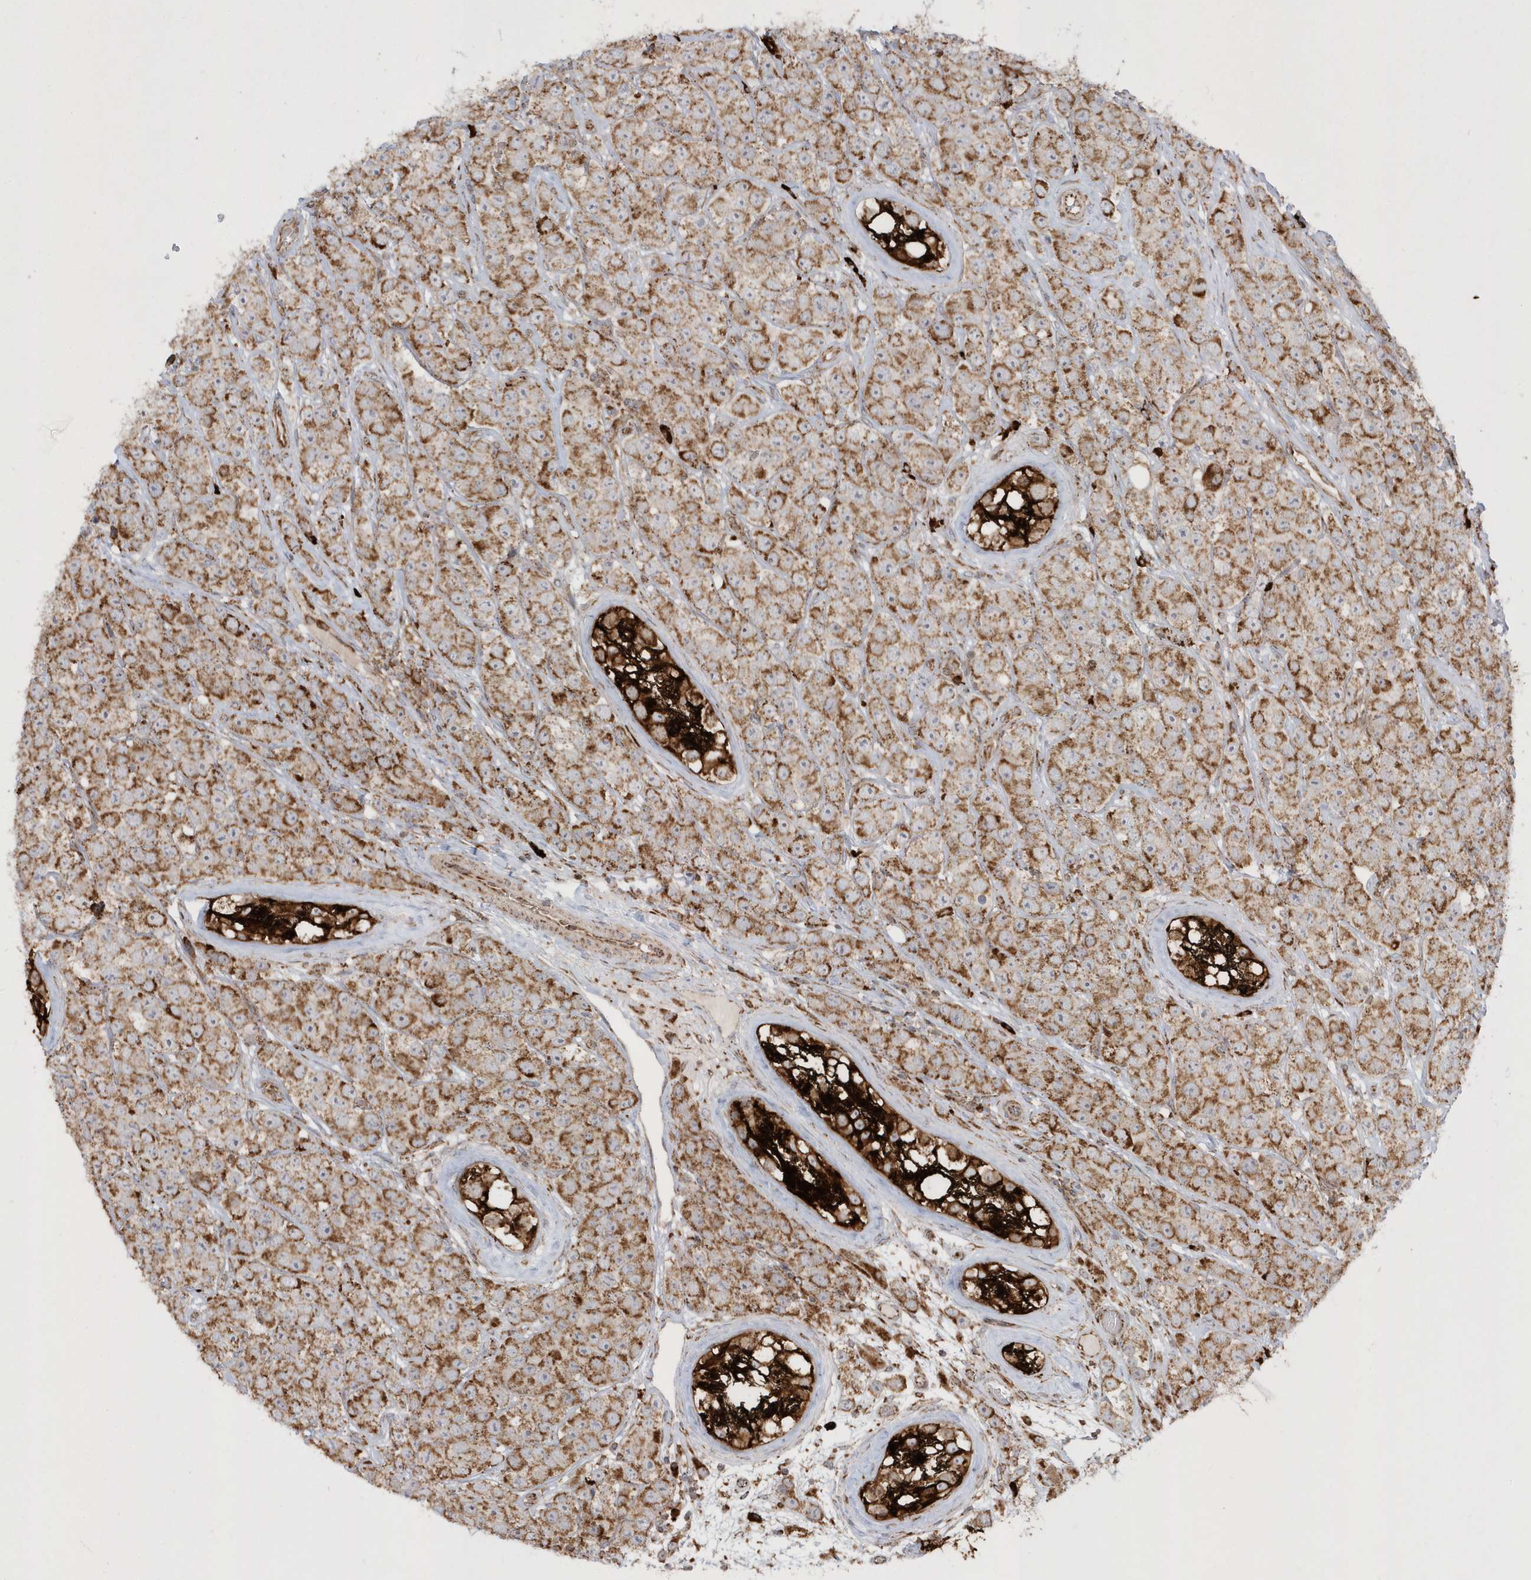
{"staining": {"intensity": "moderate", "quantity": ">75%", "location": "cytoplasmic/membranous"}, "tissue": "testis cancer", "cell_type": "Tumor cells", "image_type": "cancer", "snomed": [{"axis": "morphology", "description": "Seminoma, NOS"}, {"axis": "topography", "description": "Testis"}], "caption": "A photomicrograph showing moderate cytoplasmic/membranous staining in about >75% of tumor cells in testis cancer, as visualized by brown immunohistochemical staining.", "gene": "SH3BP2", "patient": {"sex": "male", "age": 28}}